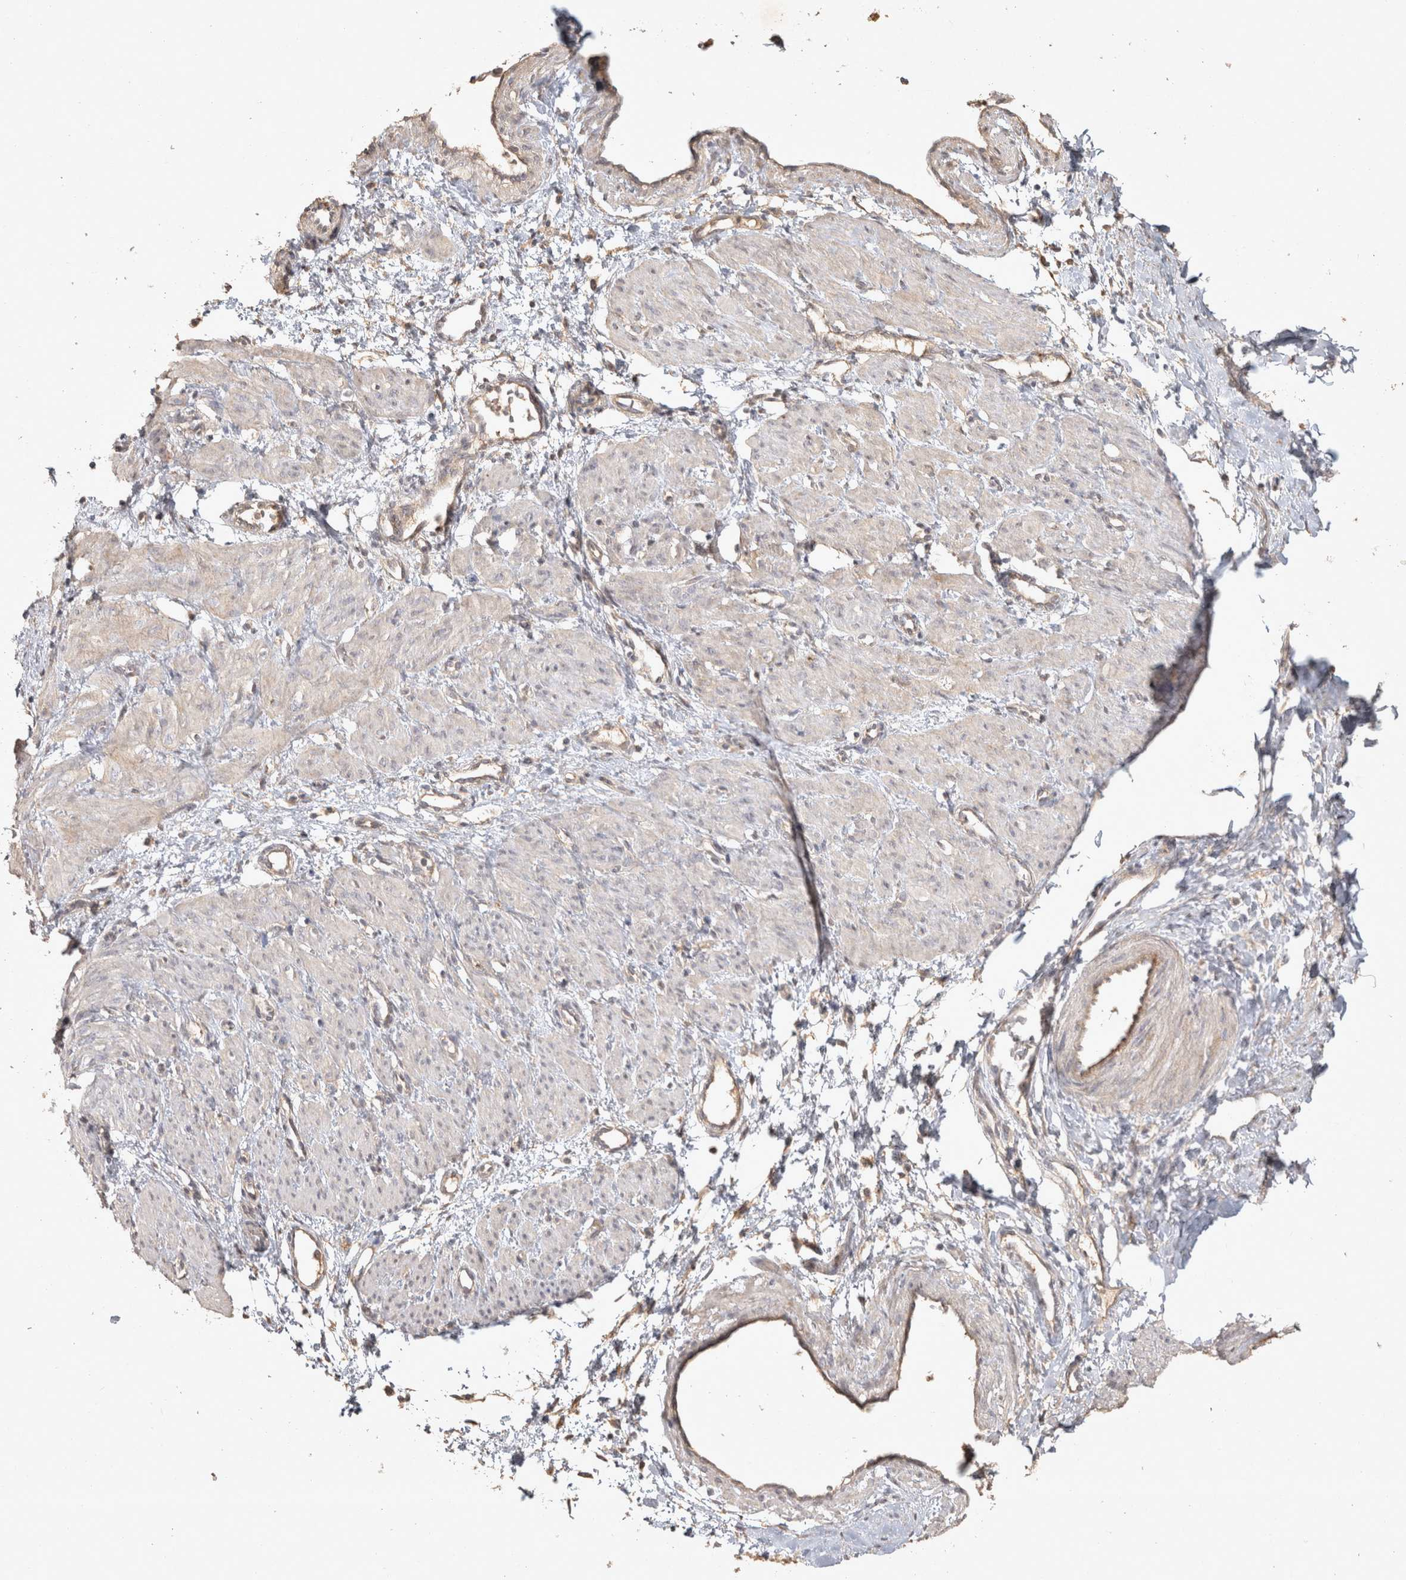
{"staining": {"intensity": "weak", "quantity": "<25%", "location": "cytoplasmic/membranous"}, "tissue": "smooth muscle", "cell_type": "Smooth muscle cells", "image_type": "normal", "snomed": [{"axis": "morphology", "description": "Normal tissue, NOS"}, {"axis": "topography", "description": "Endometrium"}], "caption": "Immunohistochemistry (IHC) image of benign smooth muscle: smooth muscle stained with DAB (3,3'-diaminobenzidine) exhibits no significant protein staining in smooth muscle cells.", "gene": "OSTN", "patient": {"sex": "female", "age": 33}}